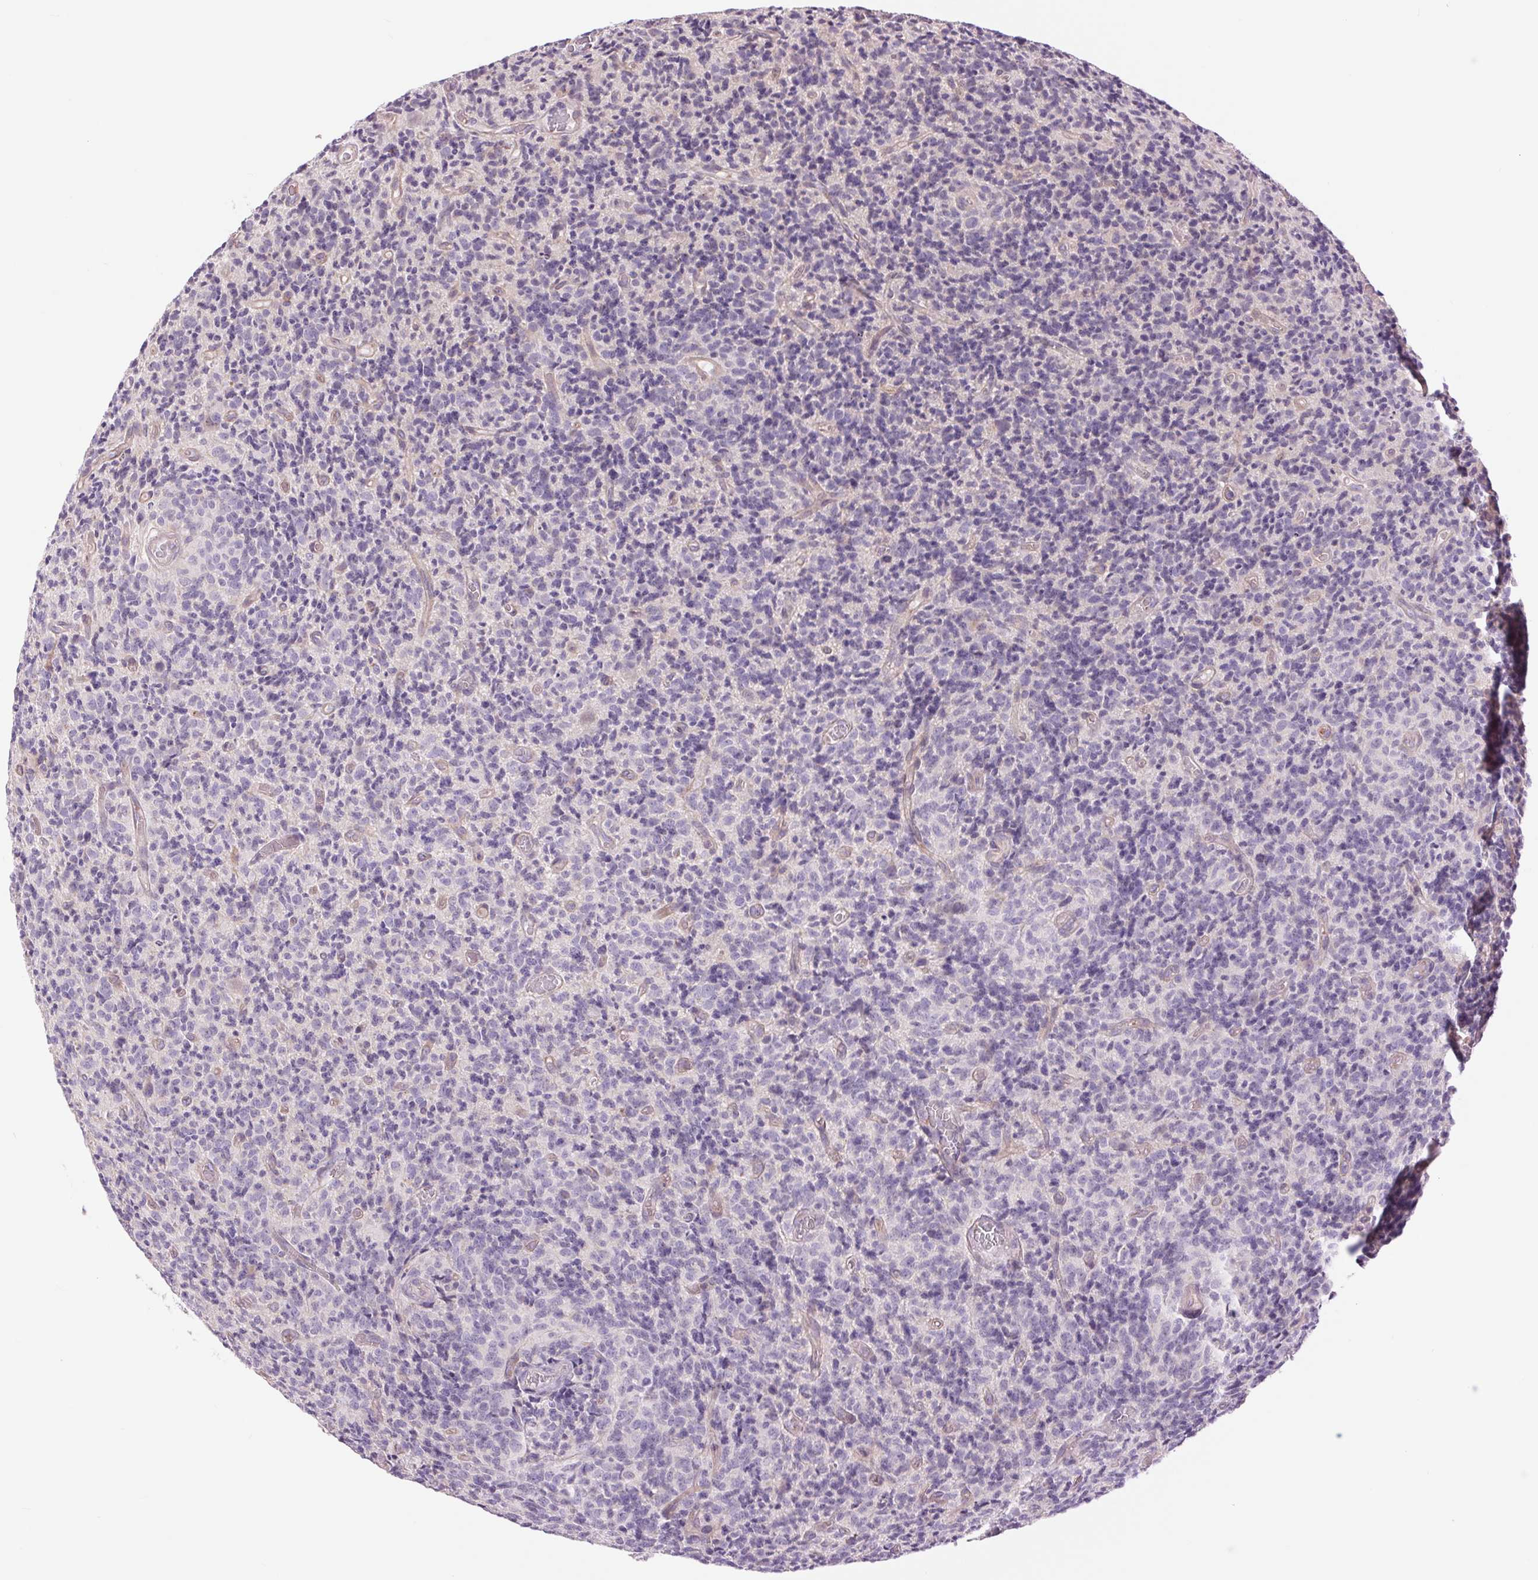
{"staining": {"intensity": "negative", "quantity": "none", "location": "none"}, "tissue": "glioma", "cell_type": "Tumor cells", "image_type": "cancer", "snomed": [{"axis": "morphology", "description": "Glioma, malignant, High grade"}, {"axis": "topography", "description": "Brain"}], "caption": "An IHC micrograph of glioma is shown. There is no staining in tumor cells of glioma.", "gene": "CTNNA3", "patient": {"sex": "male", "age": 76}}